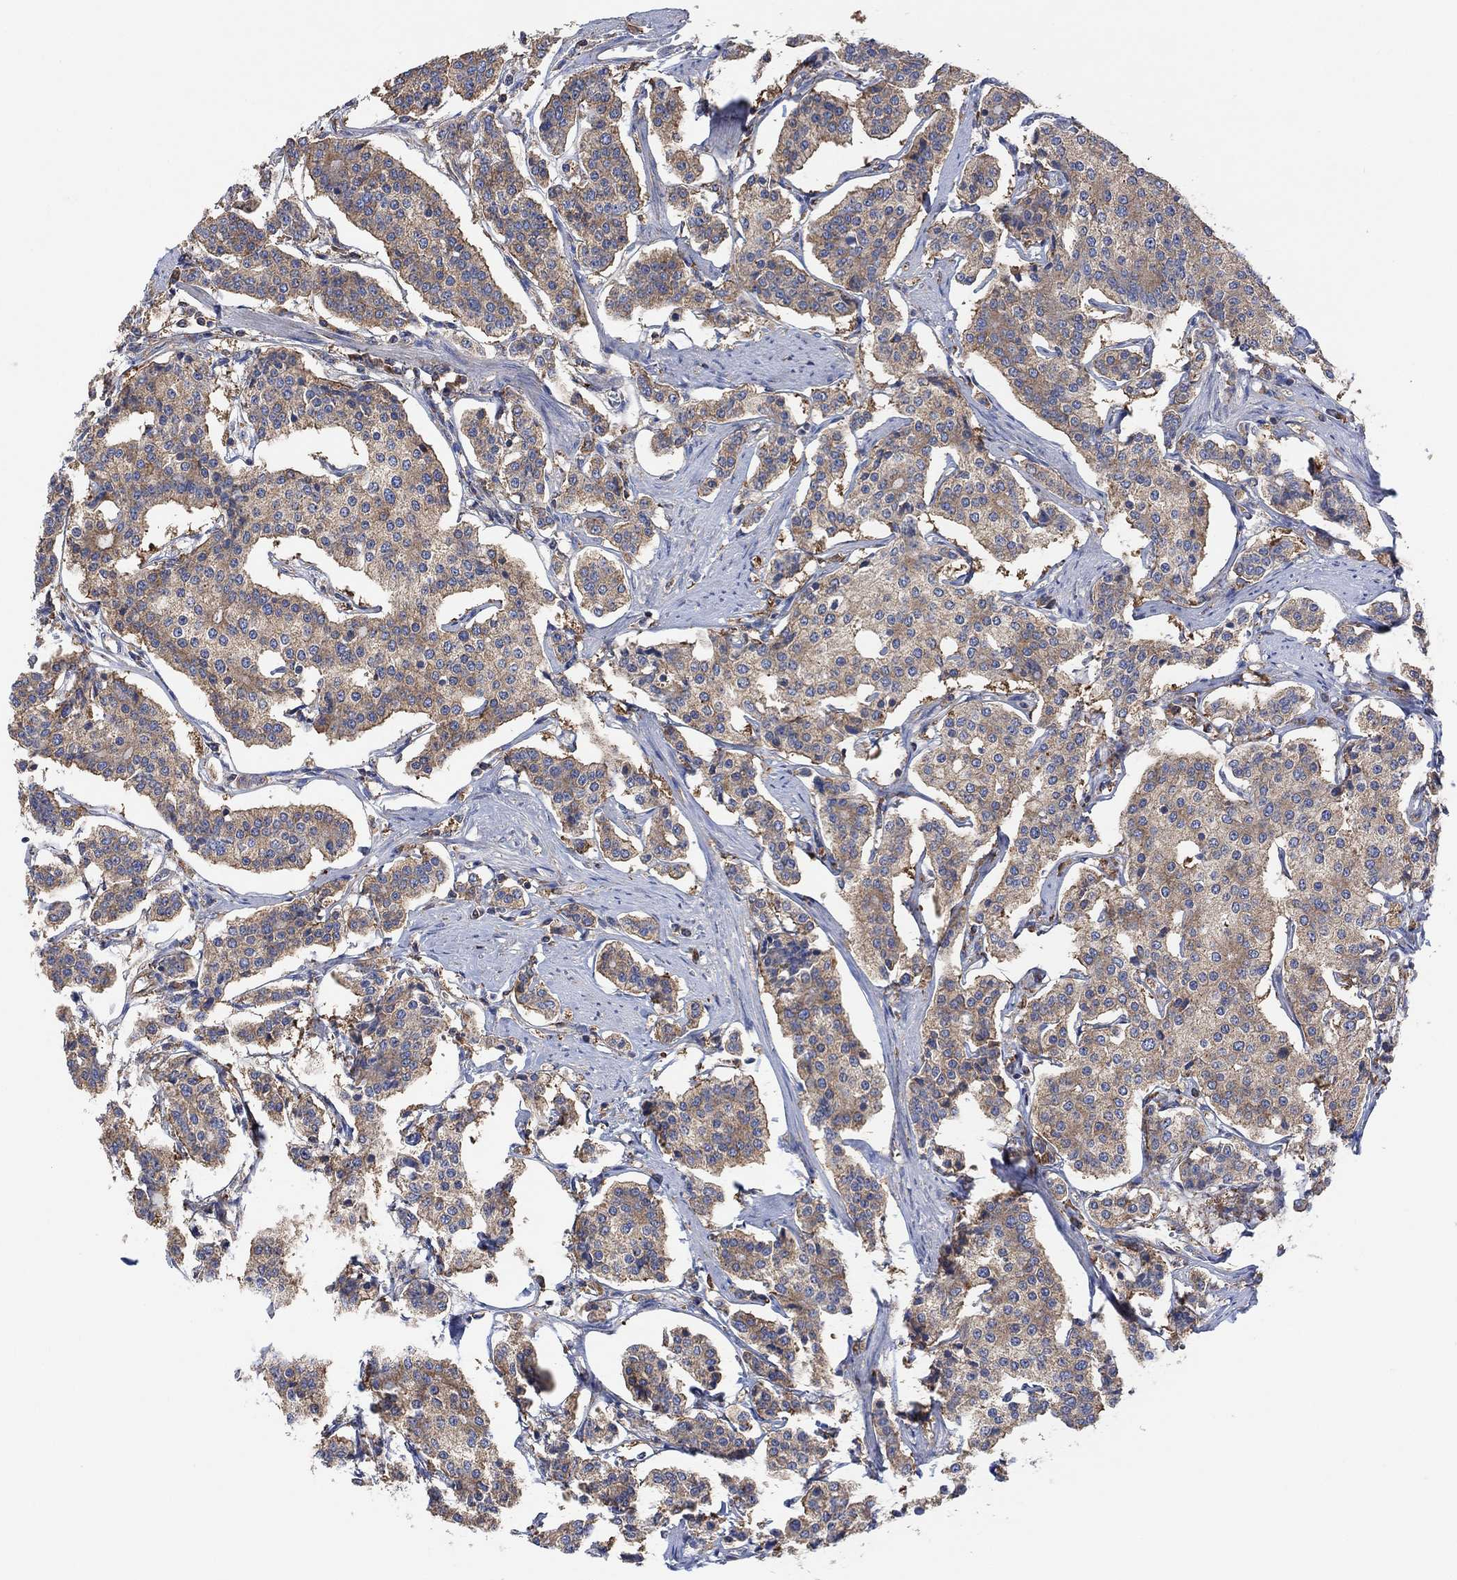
{"staining": {"intensity": "weak", "quantity": ">75%", "location": "cytoplasmic/membranous"}, "tissue": "carcinoid", "cell_type": "Tumor cells", "image_type": "cancer", "snomed": [{"axis": "morphology", "description": "Carcinoid, malignant, NOS"}, {"axis": "topography", "description": "Small intestine"}], "caption": "Immunohistochemical staining of human carcinoid demonstrates low levels of weak cytoplasmic/membranous expression in approximately >75% of tumor cells. (Stains: DAB (3,3'-diaminobenzidine) in brown, nuclei in blue, Microscopy: brightfield microscopy at high magnification).", "gene": "BLOC1S3", "patient": {"sex": "female", "age": 65}}